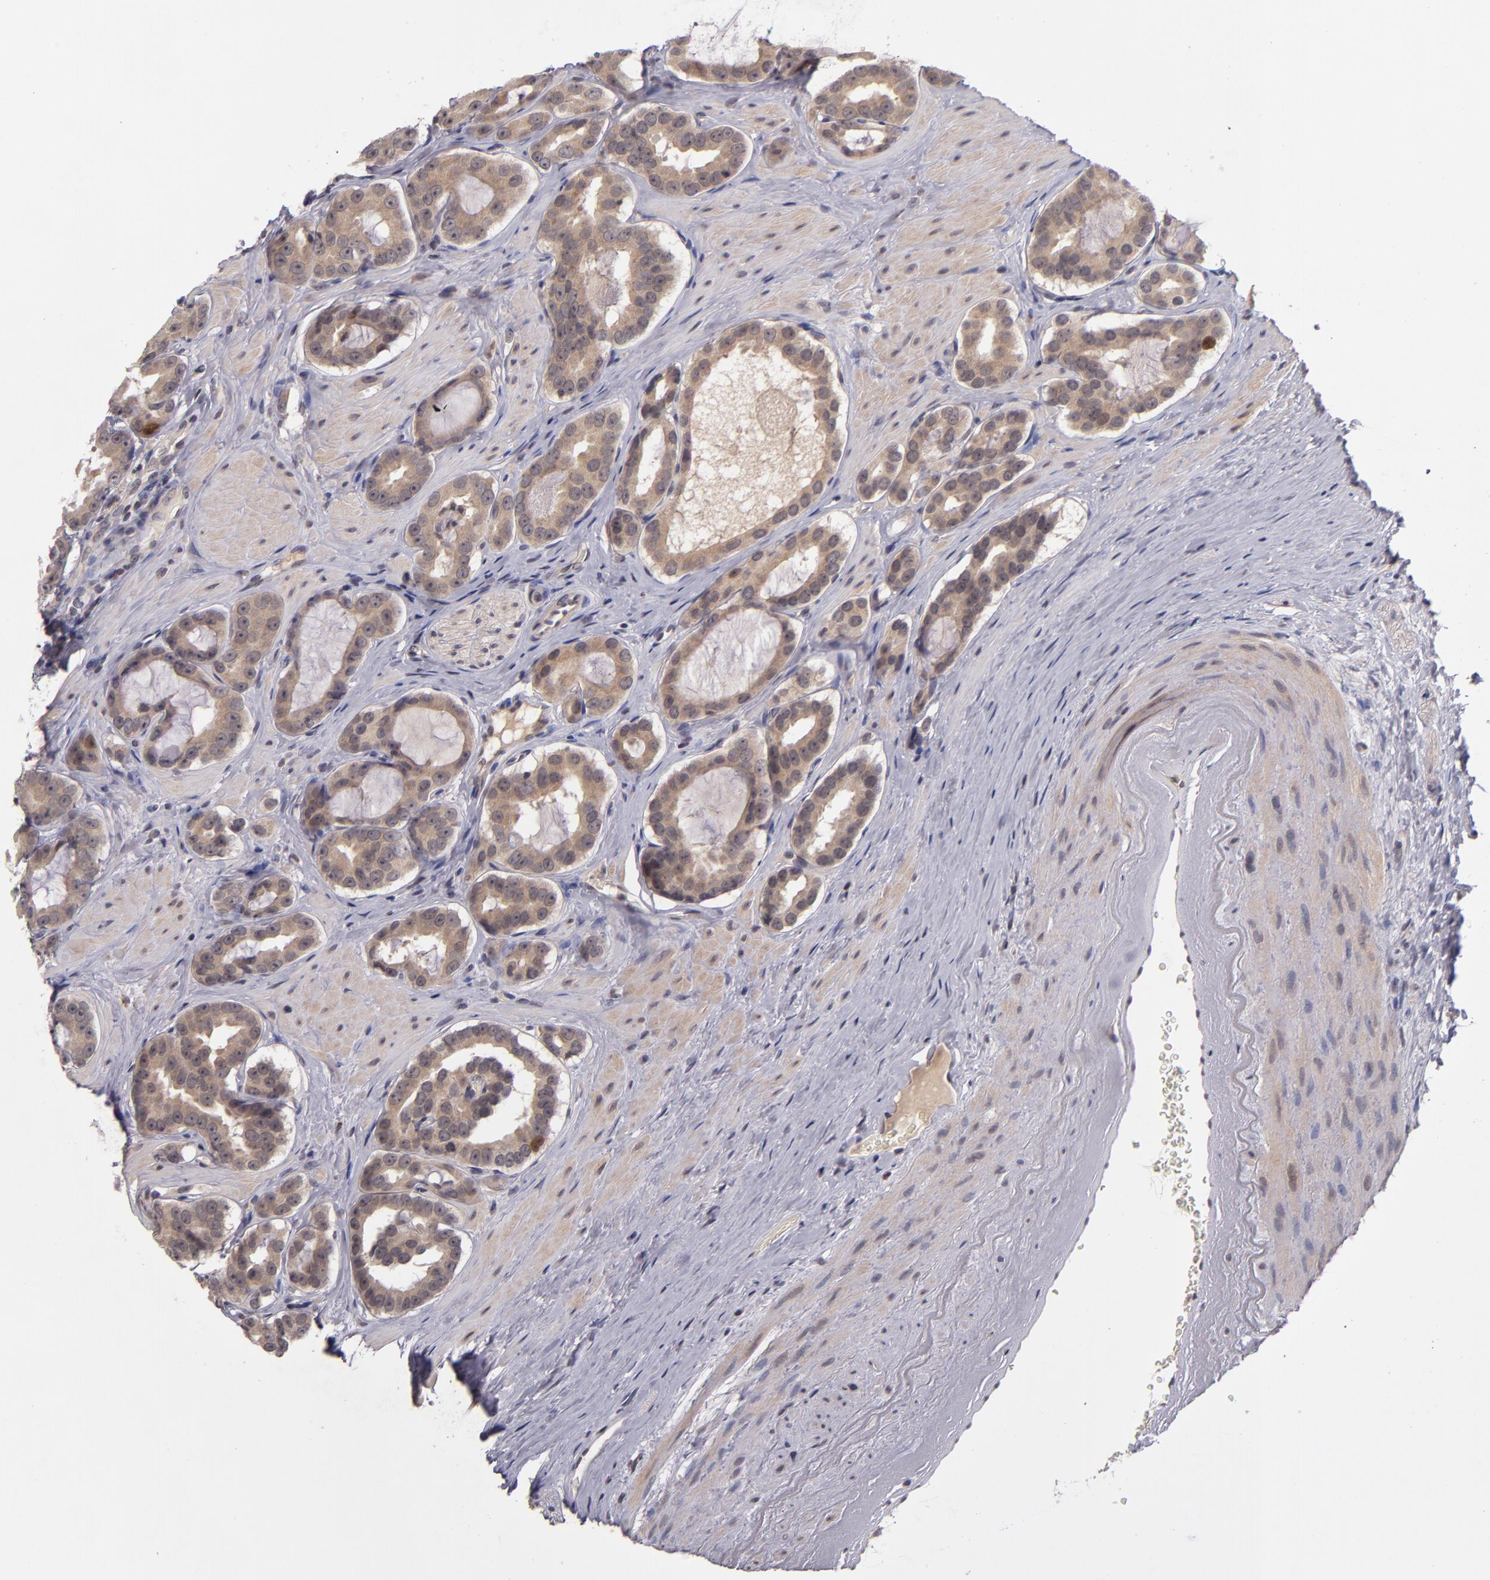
{"staining": {"intensity": "strong", "quantity": "<25%", "location": "cytoplasmic/membranous,nuclear"}, "tissue": "prostate cancer", "cell_type": "Tumor cells", "image_type": "cancer", "snomed": [{"axis": "morphology", "description": "Adenocarcinoma, Low grade"}, {"axis": "topography", "description": "Prostate"}], "caption": "This is a photomicrograph of immunohistochemistry (IHC) staining of prostate cancer (low-grade adenocarcinoma), which shows strong expression in the cytoplasmic/membranous and nuclear of tumor cells.", "gene": "CDC7", "patient": {"sex": "male", "age": 59}}